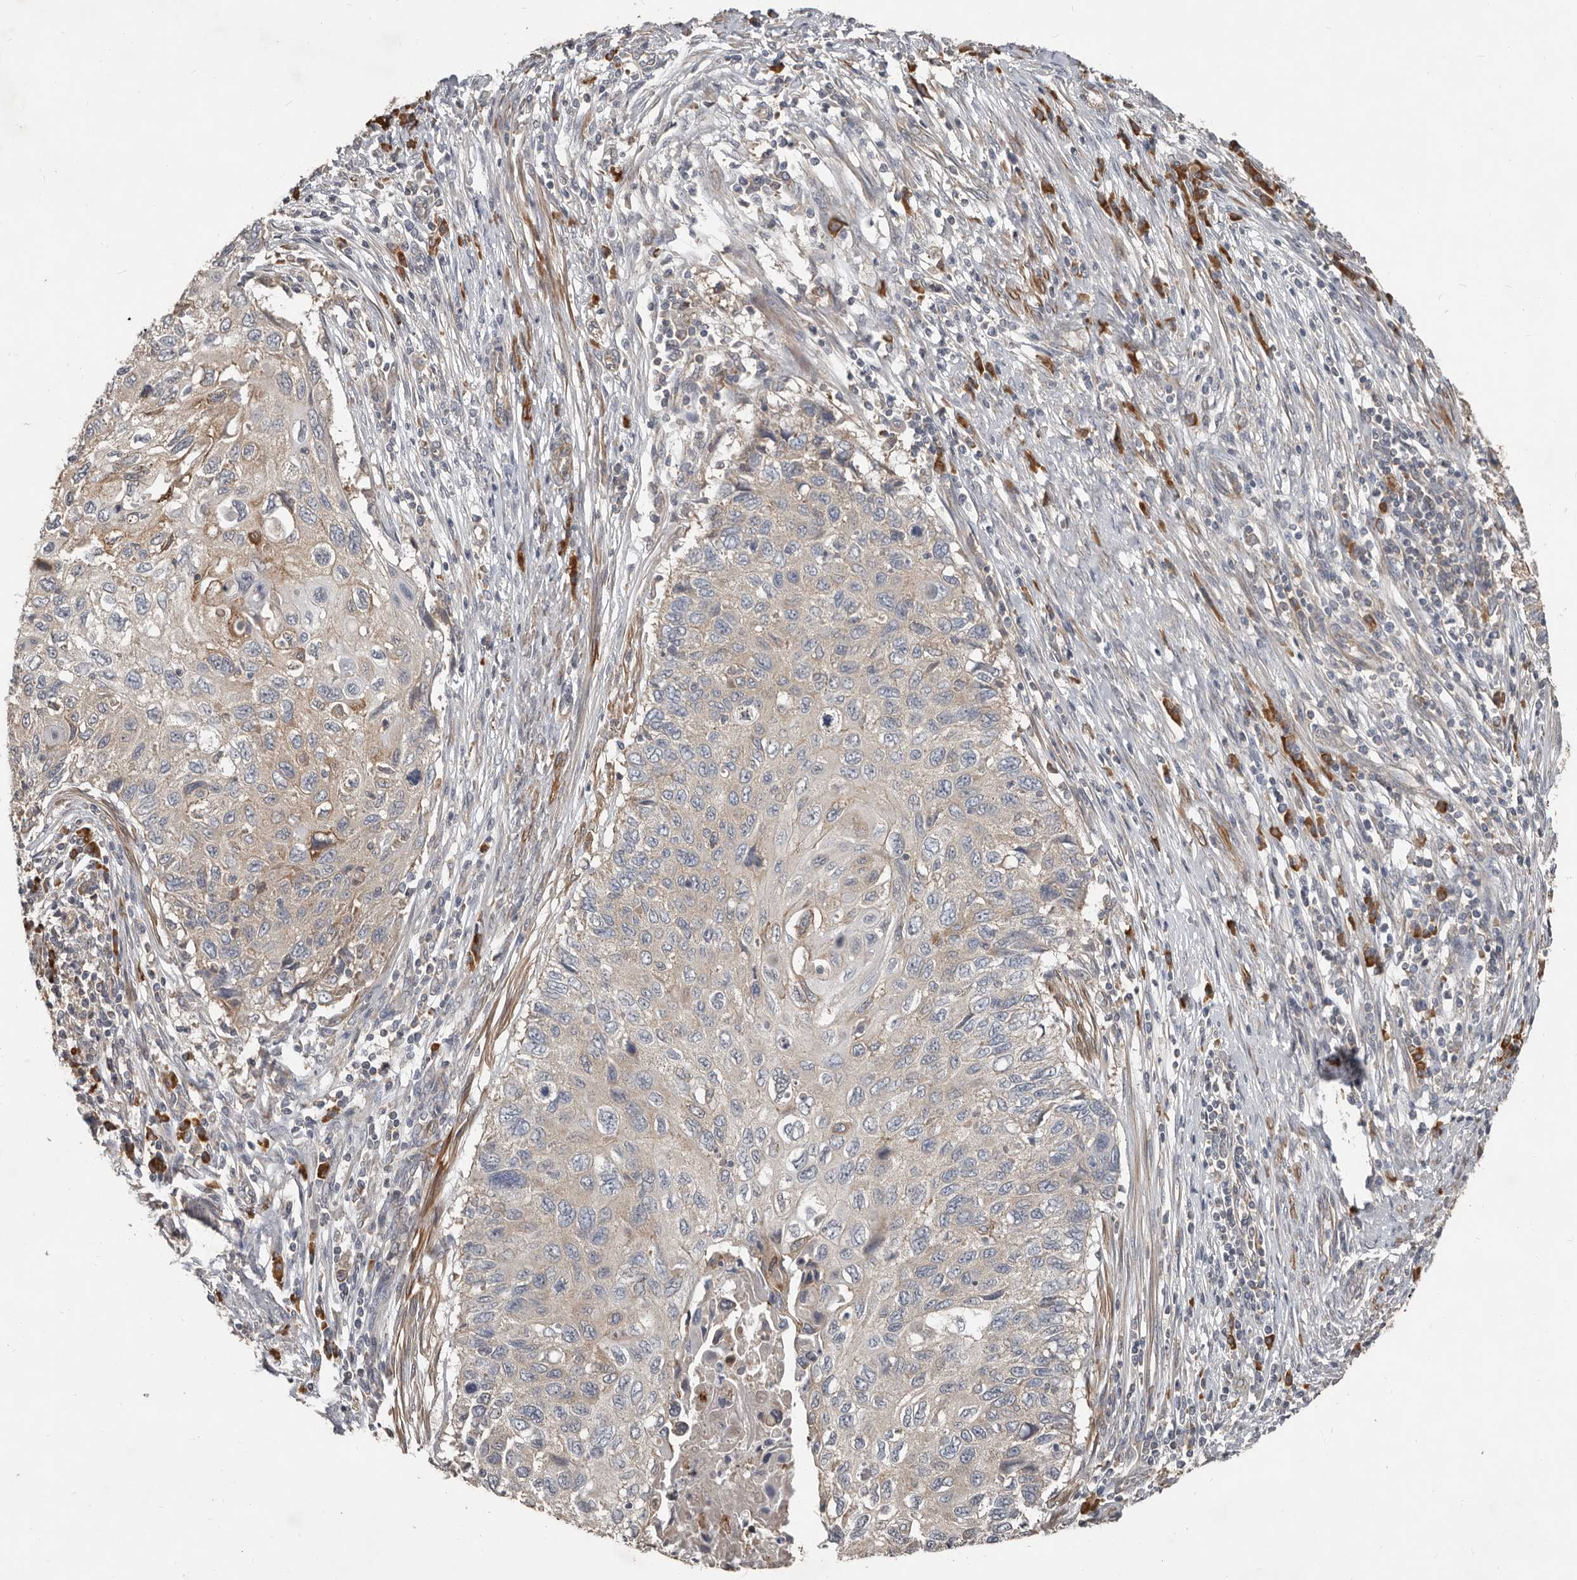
{"staining": {"intensity": "weak", "quantity": "<25%", "location": "cytoplasmic/membranous"}, "tissue": "cervical cancer", "cell_type": "Tumor cells", "image_type": "cancer", "snomed": [{"axis": "morphology", "description": "Squamous cell carcinoma, NOS"}, {"axis": "topography", "description": "Cervix"}], "caption": "Micrograph shows no protein positivity in tumor cells of cervical cancer tissue. Brightfield microscopy of immunohistochemistry stained with DAB (brown) and hematoxylin (blue), captured at high magnification.", "gene": "AKNAD1", "patient": {"sex": "female", "age": 70}}